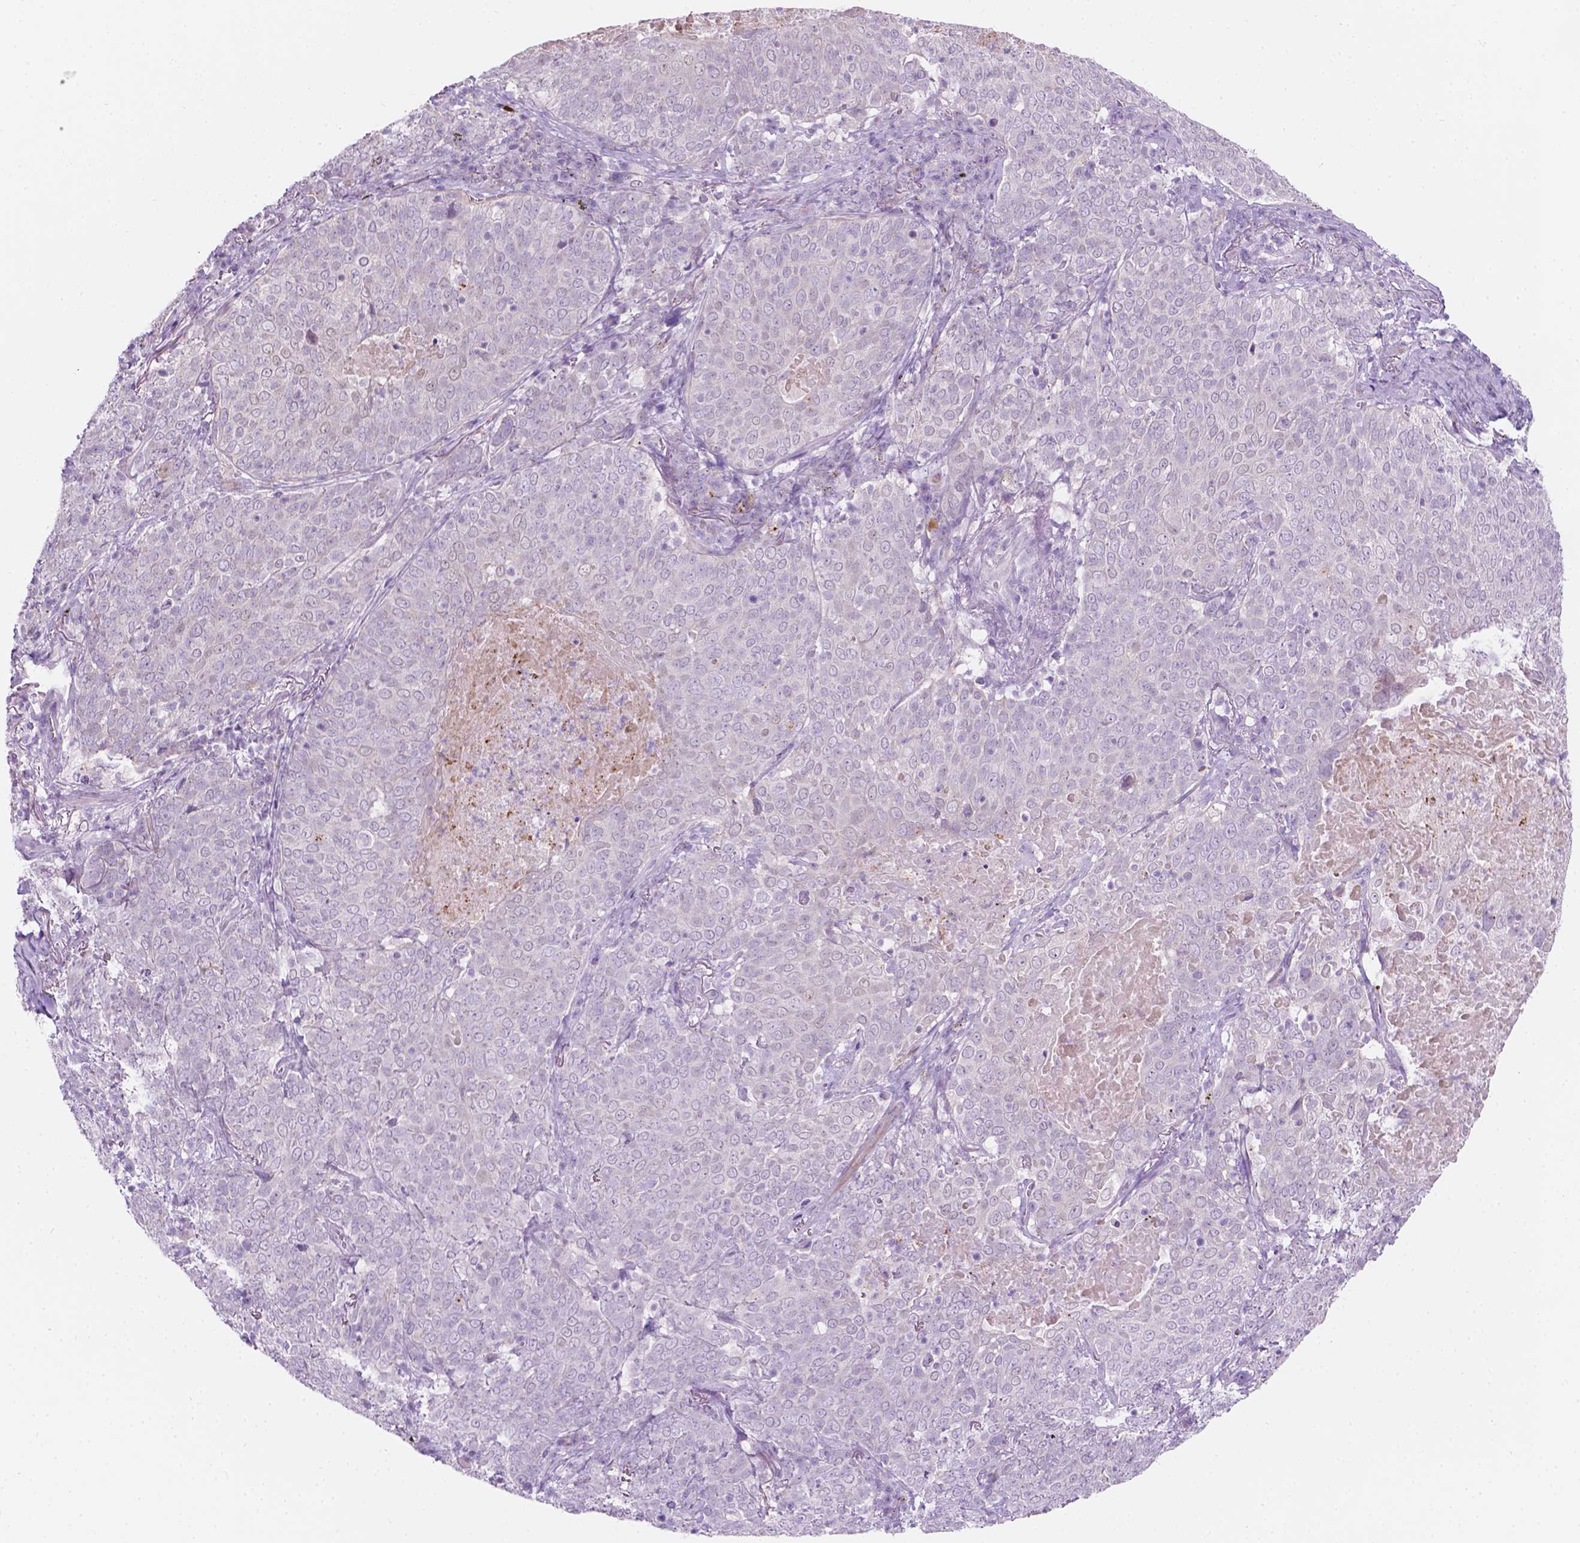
{"staining": {"intensity": "negative", "quantity": "none", "location": "none"}, "tissue": "lung cancer", "cell_type": "Tumor cells", "image_type": "cancer", "snomed": [{"axis": "morphology", "description": "Squamous cell carcinoma, NOS"}, {"axis": "topography", "description": "Lung"}], "caption": "Immunohistochemistry (IHC) photomicrograph of lung cancer stained for a protein (brown), which displays no staining in tumor cells.", "gene": "NOS1AP", "patient": {"sex": "male", "age": 82}}